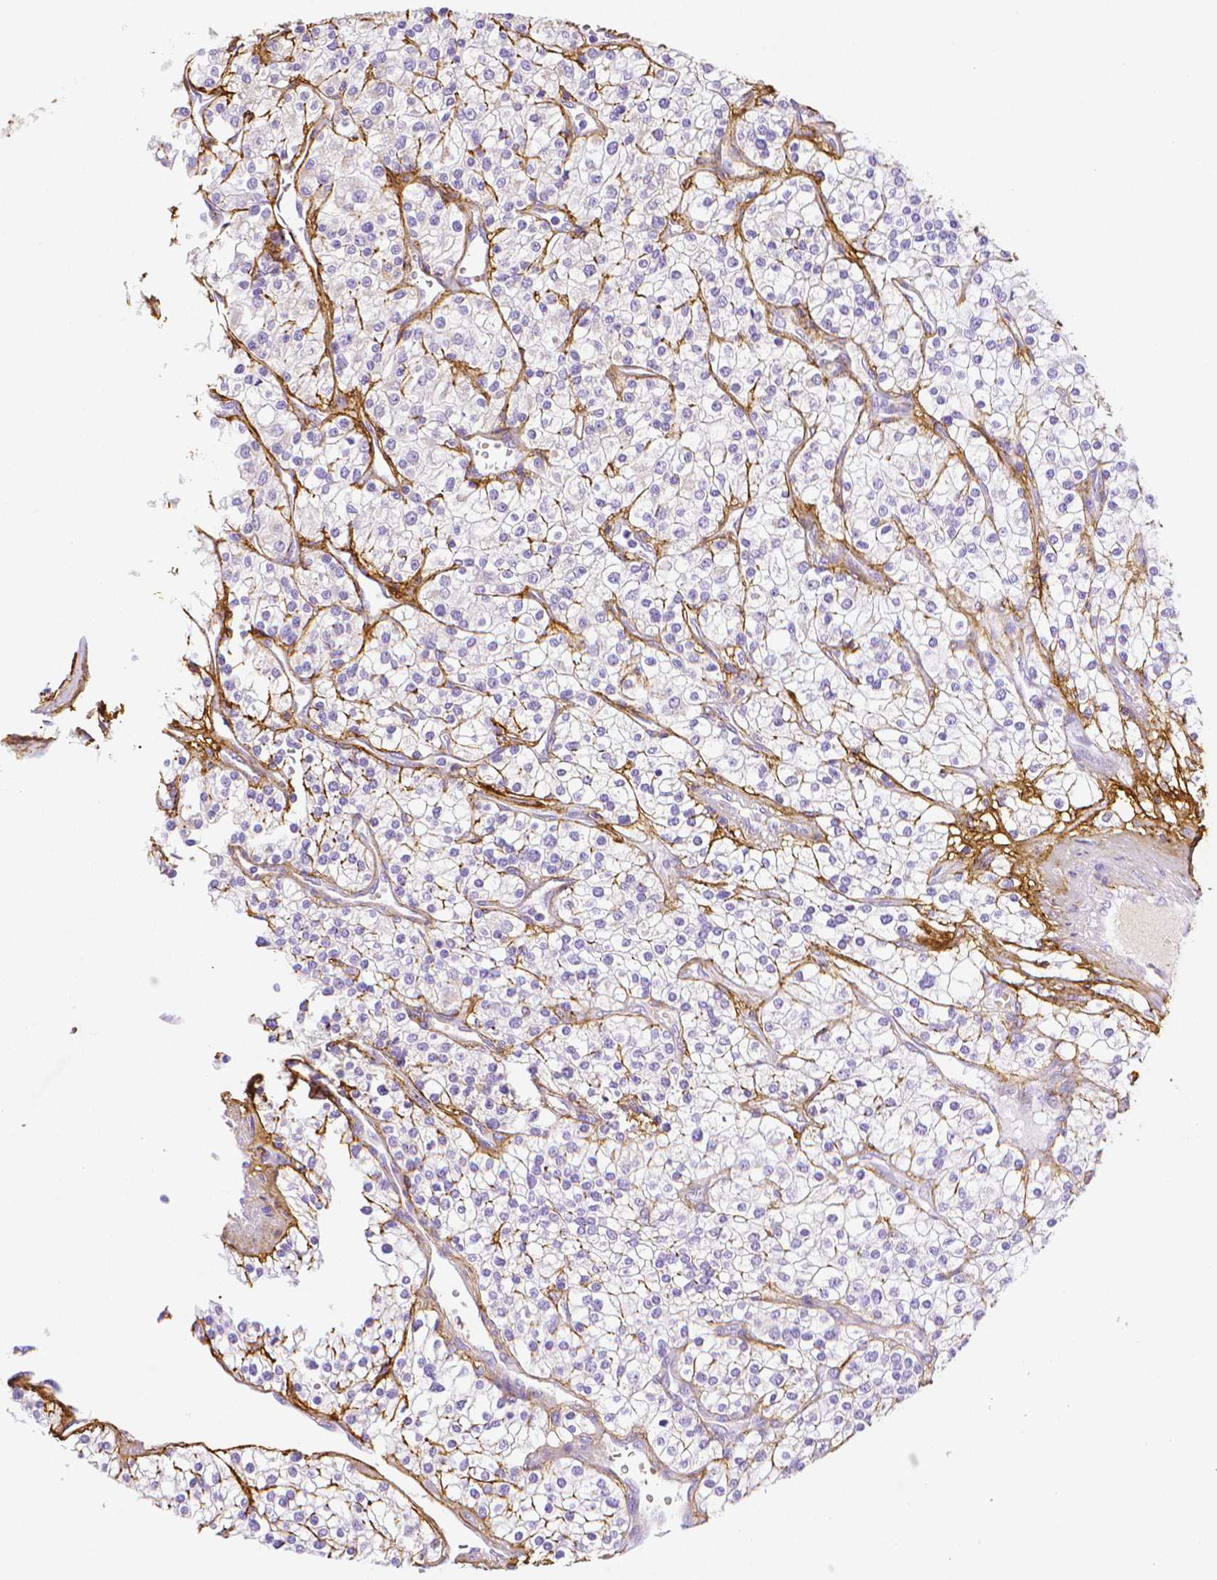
{"staining": {"intensity": "negative", "quantity": "none", "location": "none"}, "tissue": "renal cancer", "cell_type": "Tumor cells", "image_type": "cancer", "snomed": [{"axis": "morphology", "description": "Adenocarcinoma, NOS"}, {"axis": "topography", "description": "Kidney"}], "caption": "Immunohistochemical staining of renal adenocarcinoma shows no significant staining in tumor cells.", "gene": "FBN1", "patient": {"sex": "male", "age": 80}}